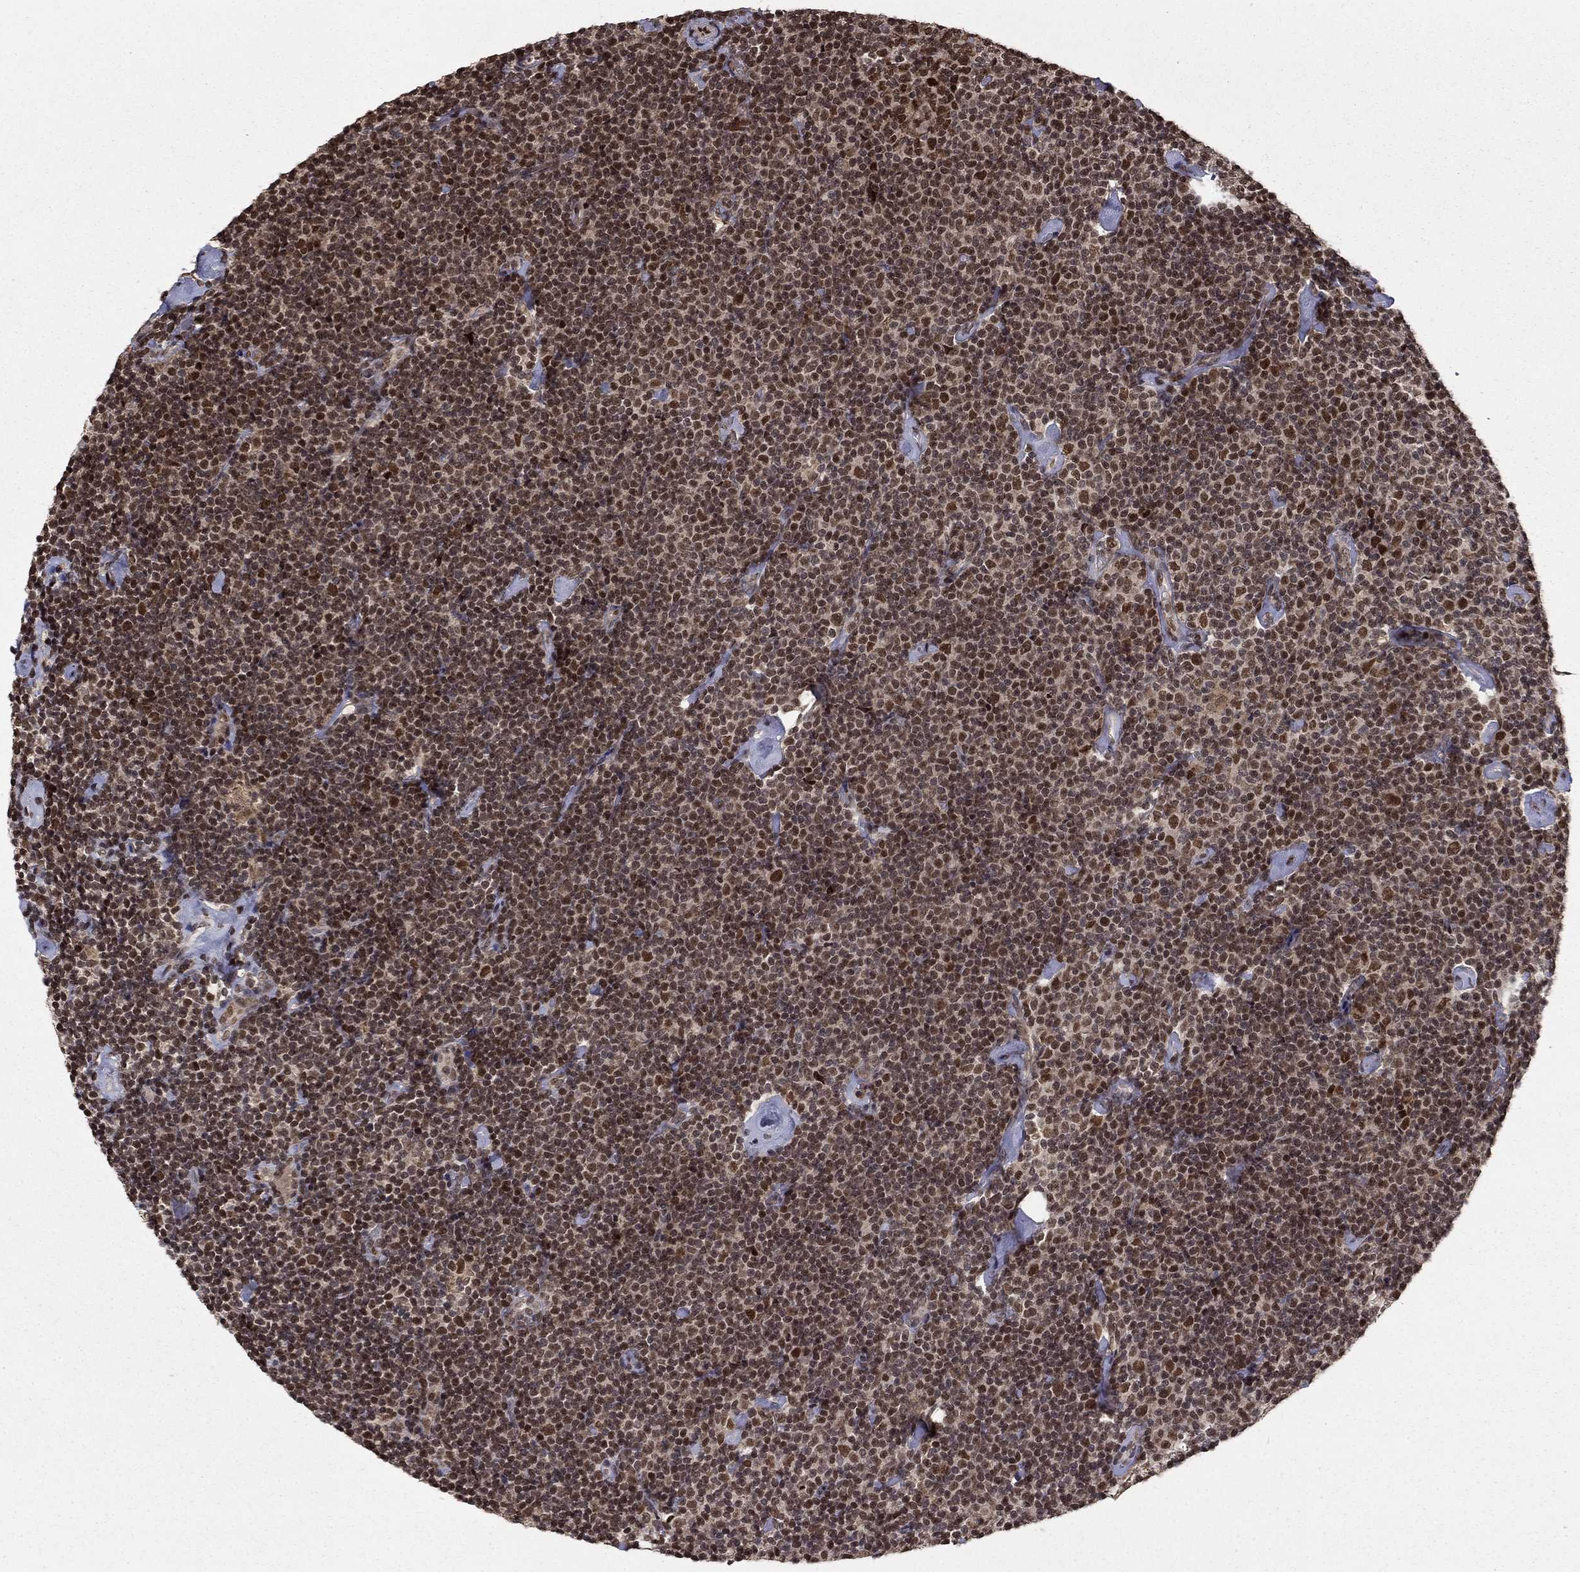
{"staining": {"intensity": "moderate", "quantity": ">75%", "location": "nuclear"}, "tissue": "lymphoma", "cell_type": "Tumor cells", "image_type": "cancer", "snomed": [{"axis": "morphology", "description": "Malignant lymphoma, non-Hodgkin's type, Low grade"}, {"axis": "topography", "description": "Lymph node"}], "caption": "Moderate nuclear staining for a protein is present in about >75% of tumor cells of lymphoma using immunohistochemistry.", "gene": "CDCA7L", "patient": {"sex": "male", "age": 81}}